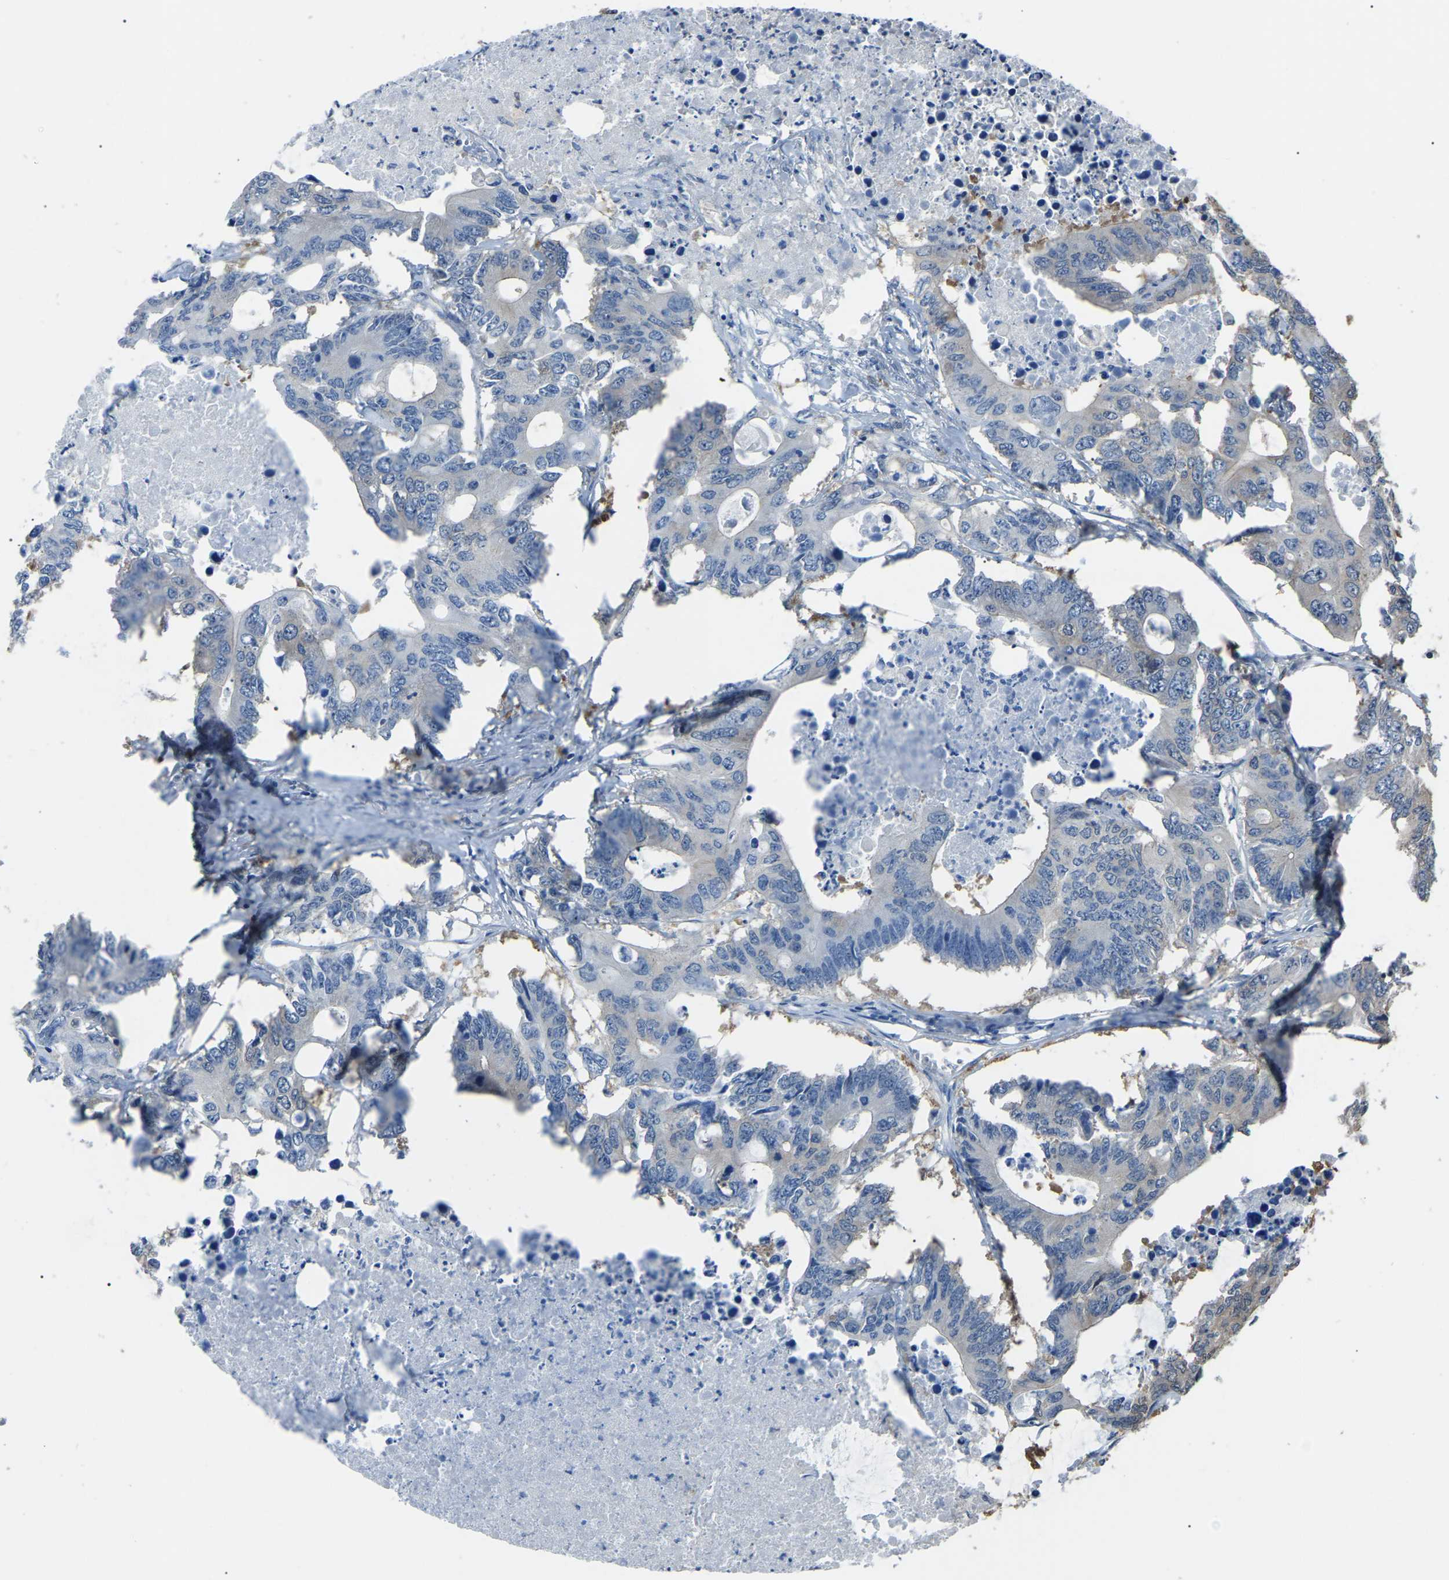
{"staining": {"intensity": "negative", "quantity": "none", "location": "none"}, "tissue": "colorectal cancer", "cell_type": "Tumor cells", "image_type": "cancer", "snomed": [{"axis": "morphology", "description": "Adenocarcinoma, NOS"}, {"axis": "topography", "description": "Colon"}], "caption": "The histopathology image exhibits no staining of tumor cells in colorectal cancer. (DAB immunohistochemistry (IHC) with hematoxylin counter stain).", "gene": "PDCD5", "patient": {"sex": "male", "age": 71}}